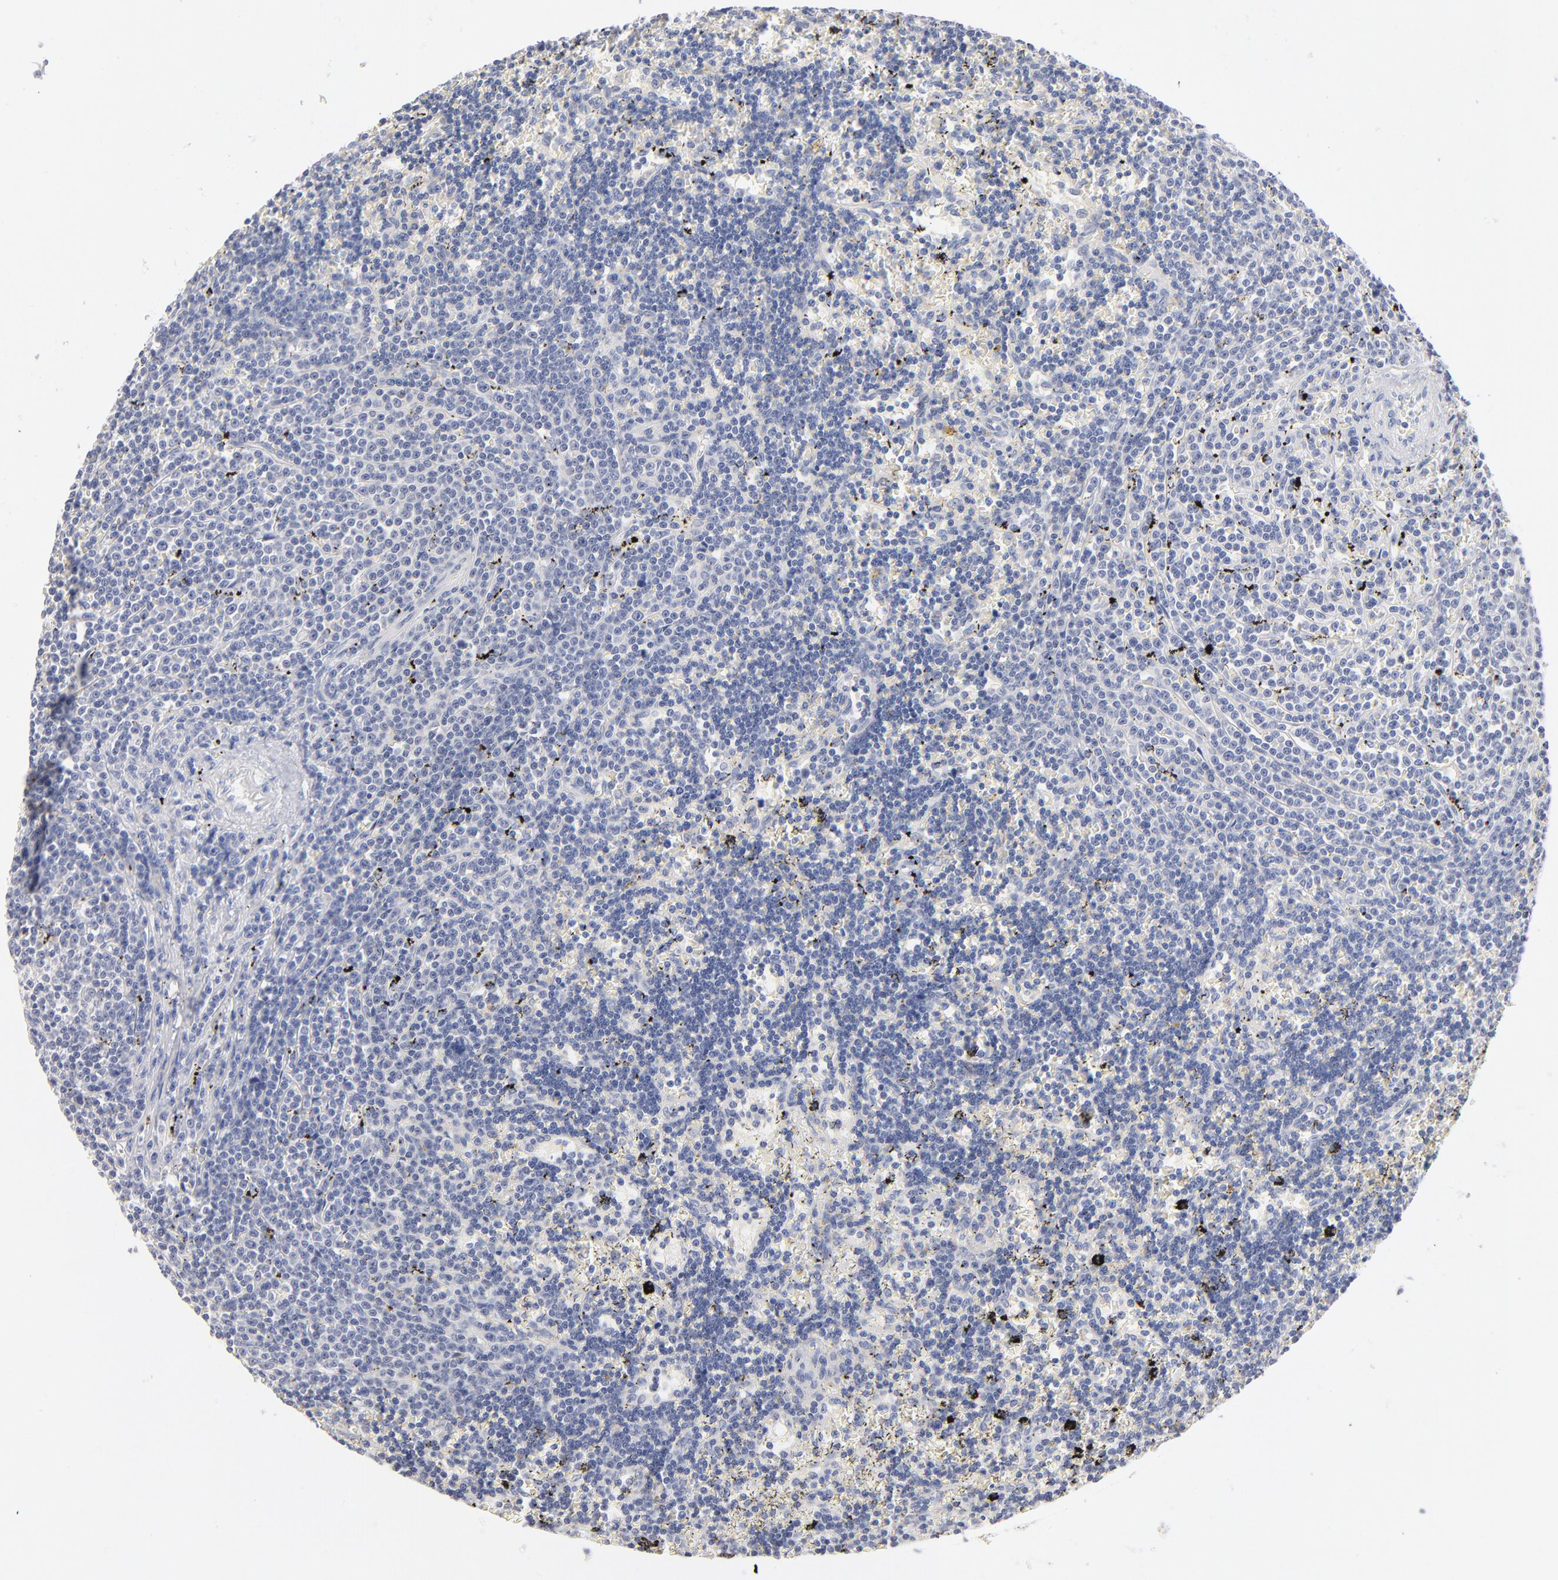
{"staining": {"intensity": "negative", "quantity": "none", "location": "none"}, "tissue": "lymphoma", "cell_type": "Tumor cells", "image_type": "cancer", "snomed": [{"axis": "morphology", "description": "Malignant lymphoma, non-Hodgkin's type, Low grade"}, {"axis": "topography", "description": "Spleen"}], "caption": "Tumor cells show no significant protein positivity in malignant lymphoma, non-Hodgkin's type (low-grade).", "gene": "F12", "patient": {"sex": "male", "age": 60}}